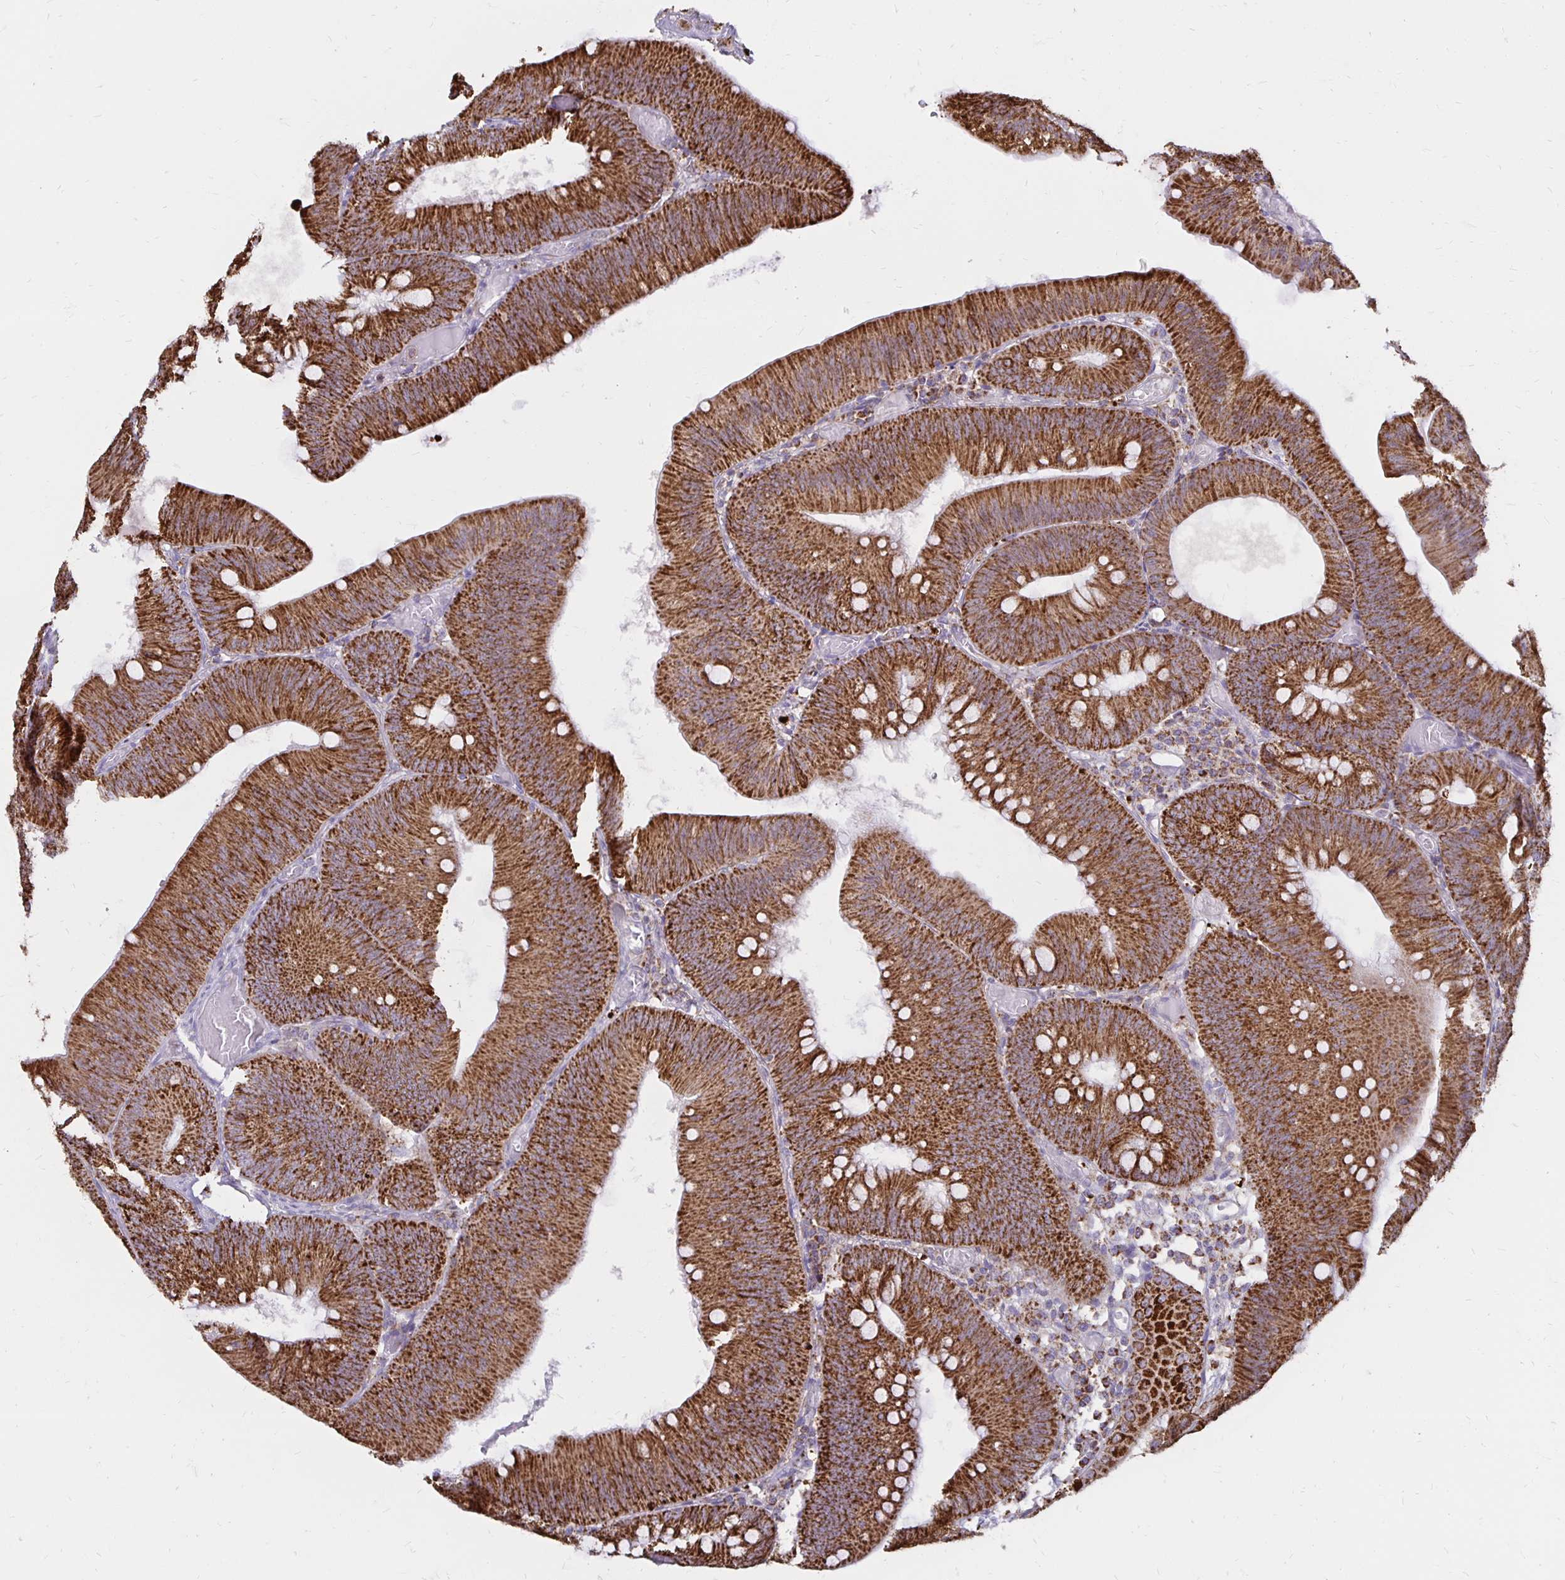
{"staining": {"intensity": "strong", "quantity": ">75%", "location": "cytoplasmic/membranous"}, "tissue": "colorectal cancer", "cell_type": "Tumor cells", "image_type": "cancer", "snomed": [{"axis": "morphology", "description": "Adenocarcinoma, NOS"}, {"axis": "topography", "description": "Colon"}], "caption": "Colorectal cancer (adenocarcinoma) stained with a brown dye shows strong cytoplasmic/membranous positive expression in approximately >75% of tumor cells.", "gene": "IER3", "patient": {"sex": "male", "age": 84}}